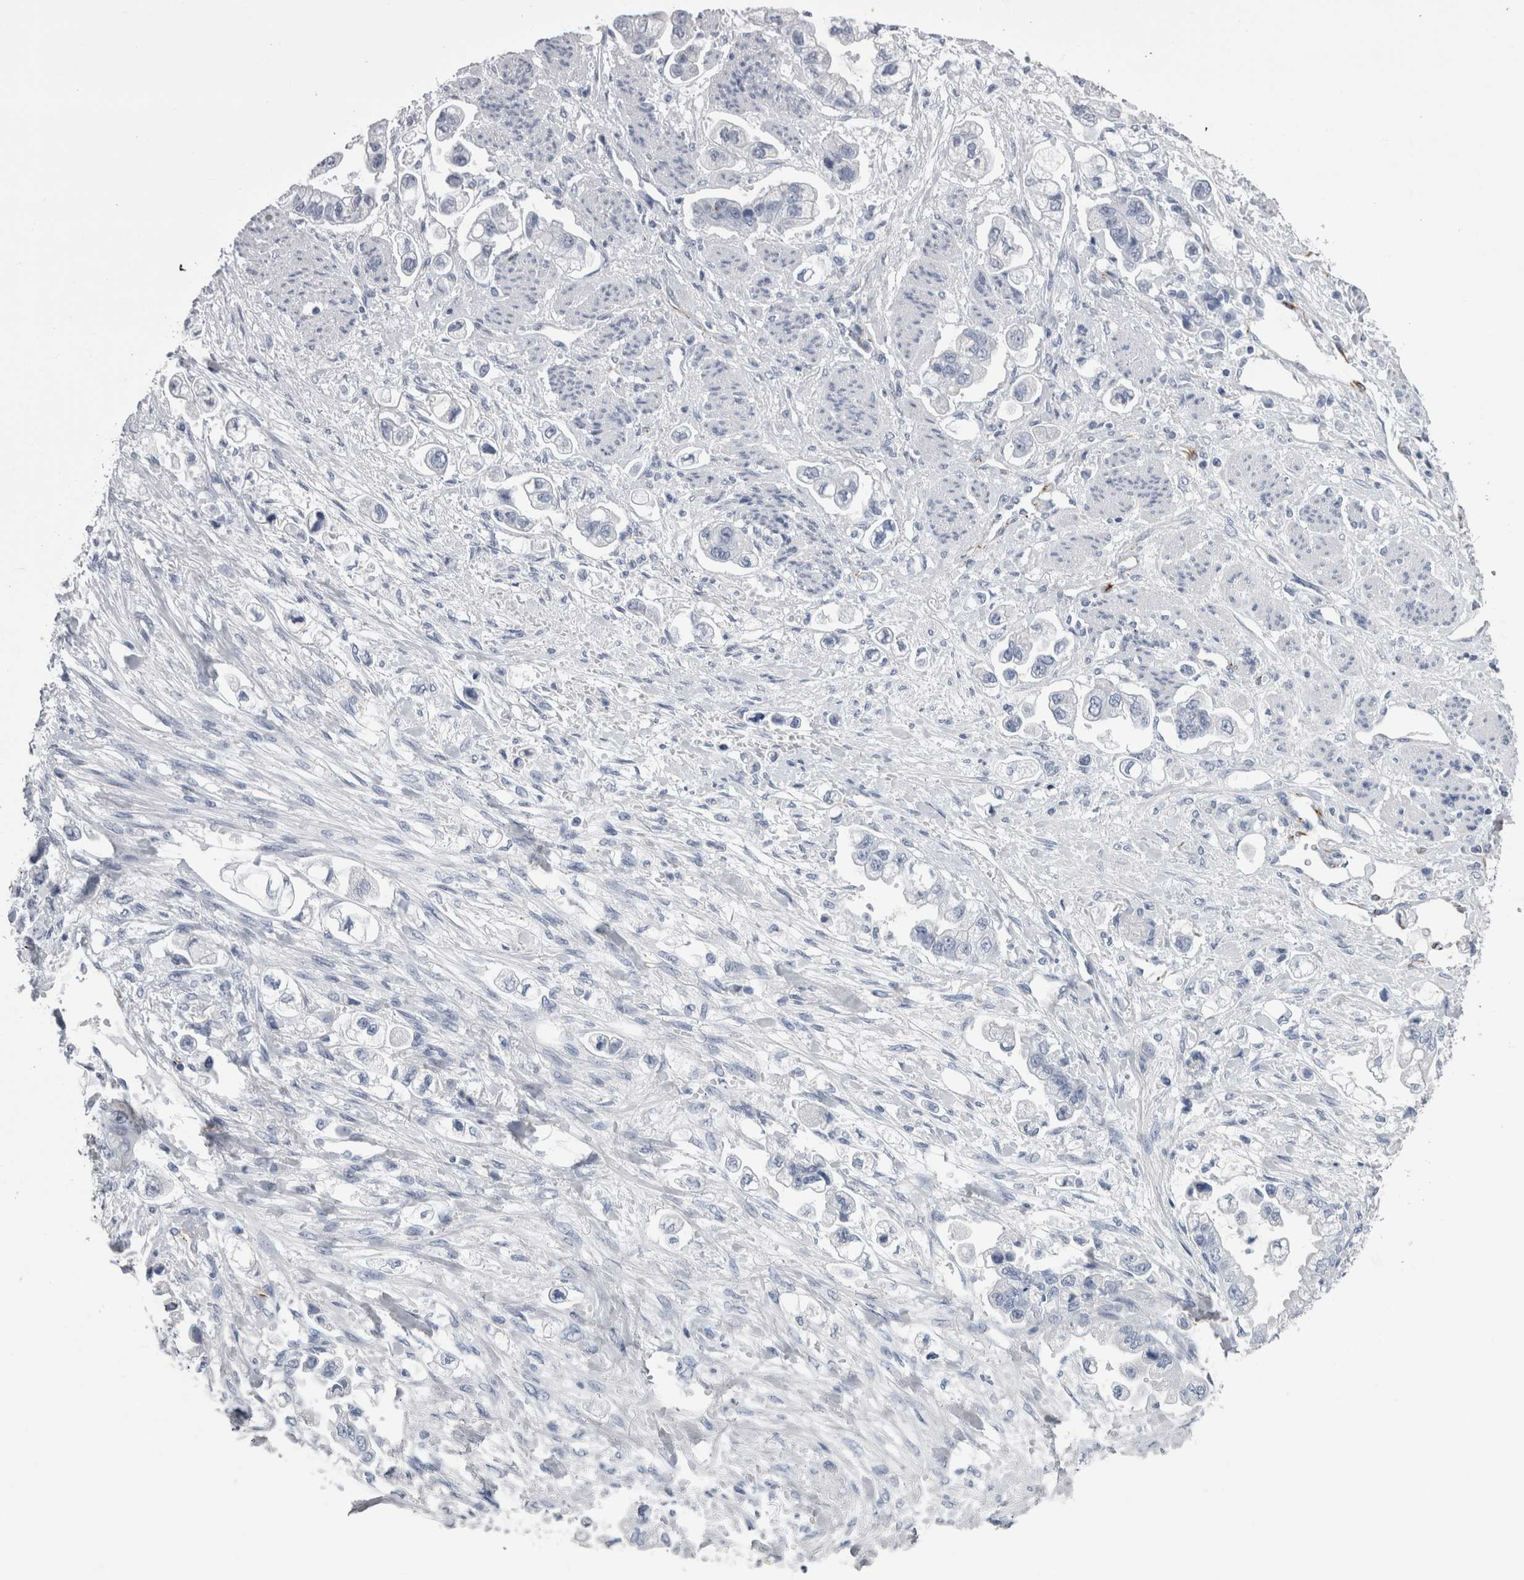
{"staining": {"intensity": "negative", "quantity": "none", "location": "none"}, "tissue": "stomach cancer", "cell_type": "Tumor cells", "image_type": "cancer", "snomed": [{"axis": "morphology", "description": "Adenocarcinoma, NOS"}, {"axis": "topography", "description": "Stomach"}], "caption": "Human adenocarcinoma (stomach) stained for a protein using IHC displays no staining in tumor cells.", "gene": "VWDE", "patient": {"sex": "male", "age": 62}}